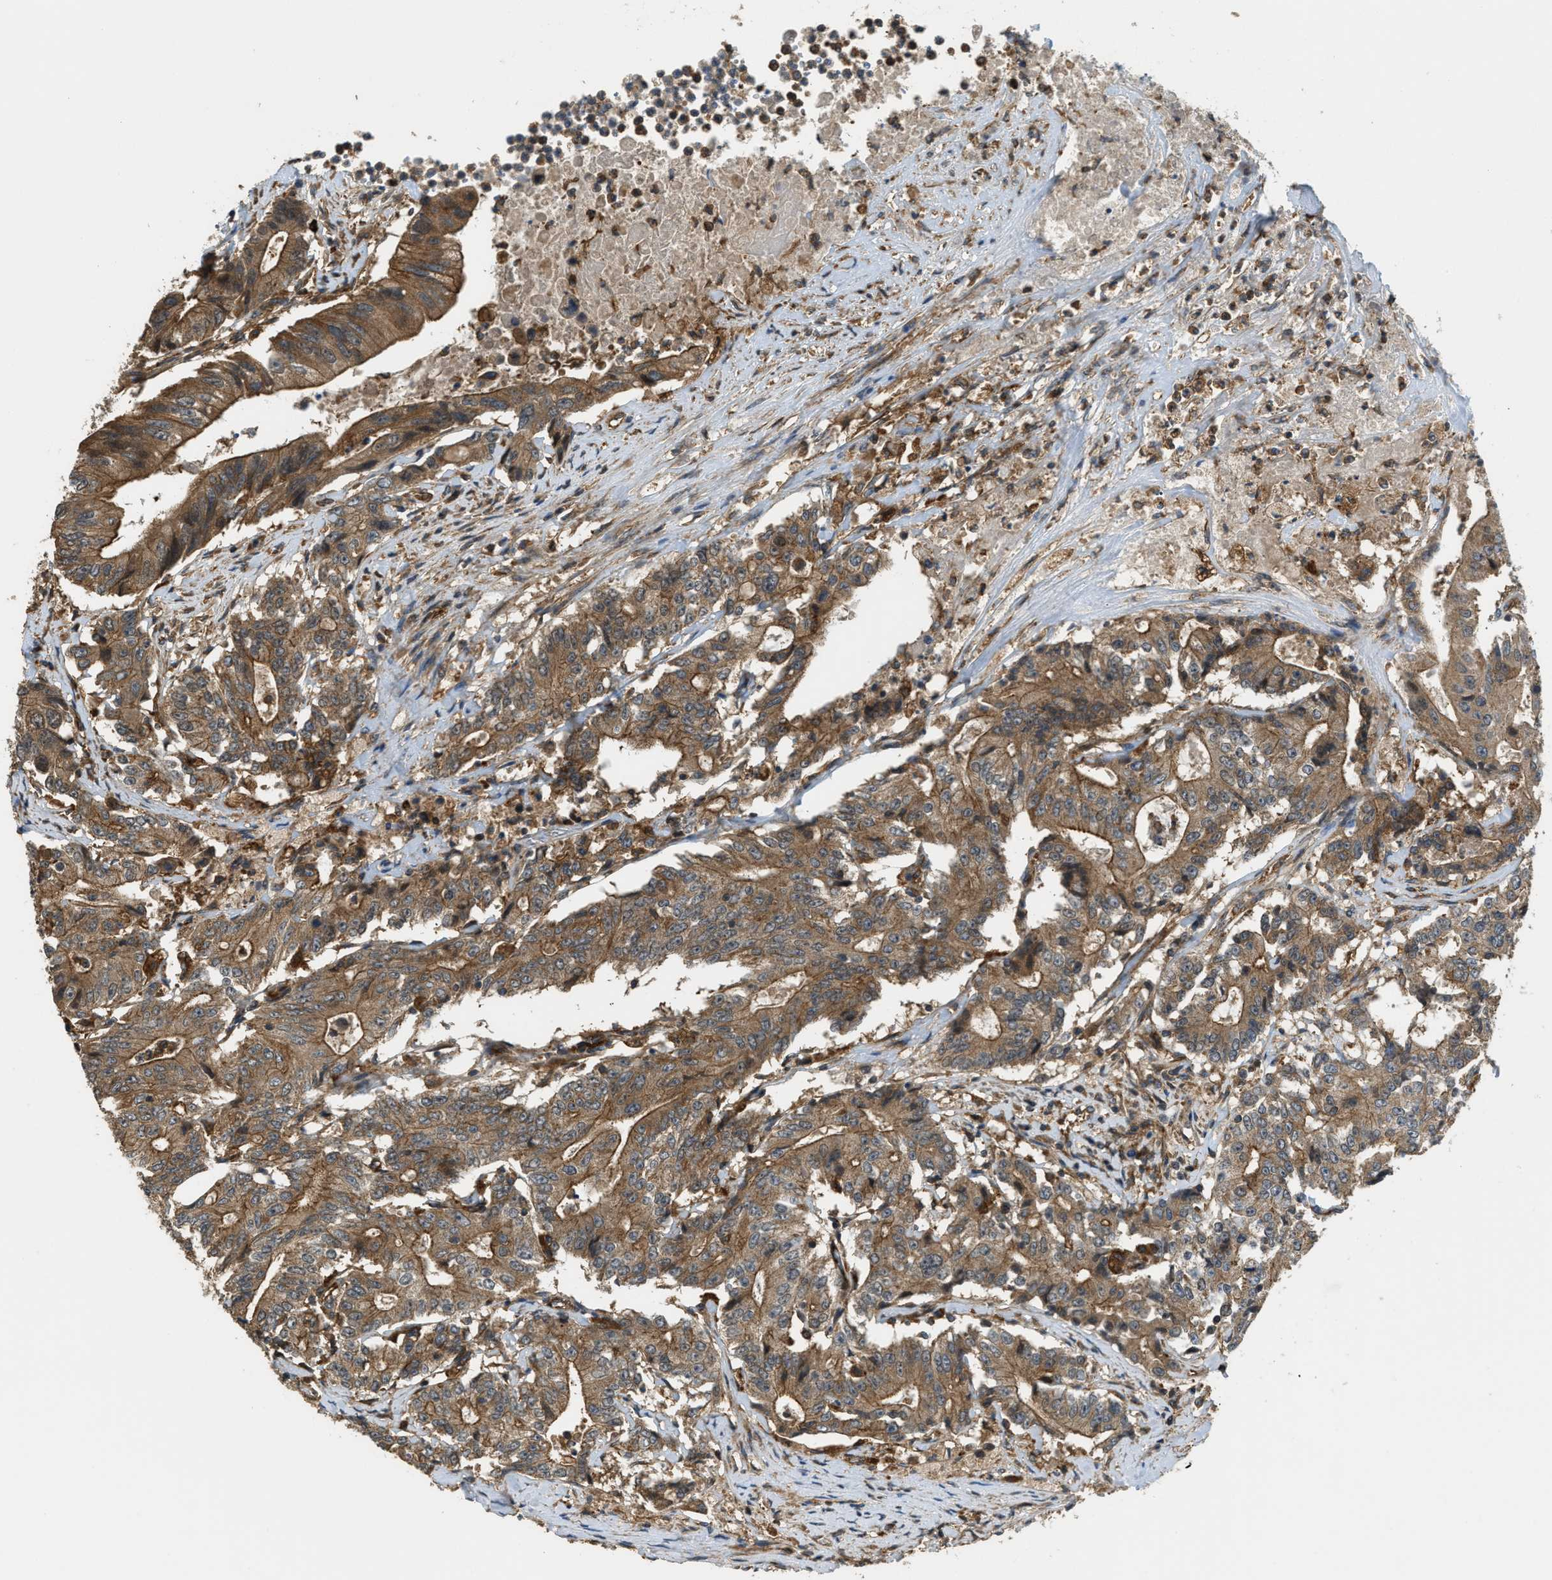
{"staining": {"intensity": "moderate", "quantity": ">75%", "location": "cytoplasmic/membranous"}, "tissue": "colorectal cancer", "cell_type": "Tumor cells", "image_type": "cancer", "snomed": [{"axis": "morphology", "description": "Adenocarcinoma, NOS"}, {"axis": "topography", "description": "Colon"}], "caption": "Immunohistochemistry (IHC) photomicrograph of neoplastic tissue: adenocarcinoma (colorectal) stained using immunohistochemistry demonstrates medium levels of moderate protein expression localized specifically in the cytoplasmic/membranous of tumor cells, appearing as a cytoplasmic/membranous brown color.", "gene": "BAG4", "patient": {"sex": "female", "age": 77}}